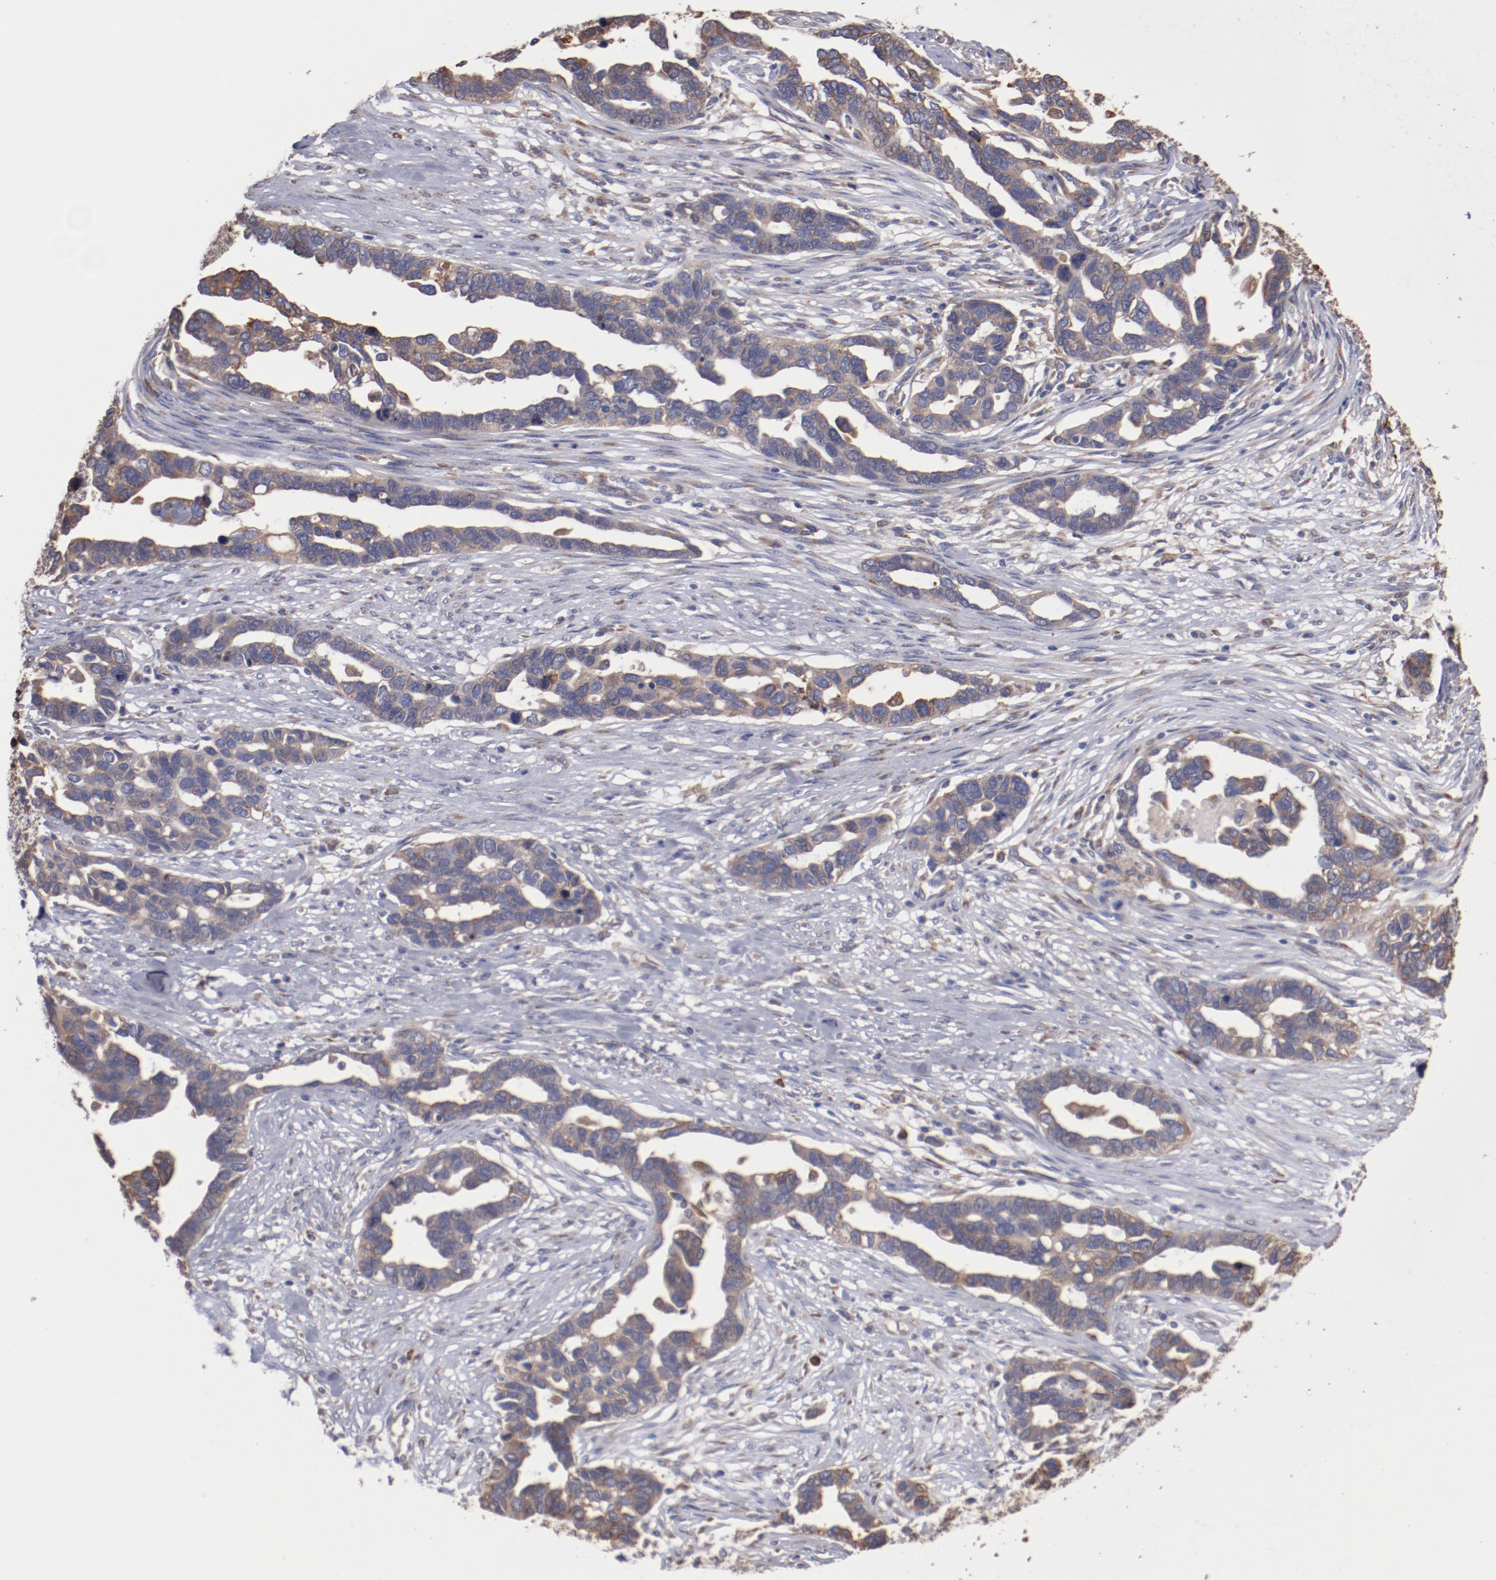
{"staining": {"intensity": "weak", "quantity": "25%-75%", "location": "cytoplasmic/membranous"}, "tissue": "ovarian cancer", "cell_type": "Tumor cells", "image_type": "cancer", "snomed": [{"axis": "morphology", "description": "Cystadenocarcinoma, serous, NOS"}, {"axis": "topography", "description": "Ovary"}], "caption": "An image showing weak cytoplasmic/membranous staining in about 25%-75% of tumor cells in serous cystadenocarcinoma (ovarian), as visualized by brown immunohistochemical staining.", "gene": "NFKBIE", "patient": {"sex": "female", "age": 54}}